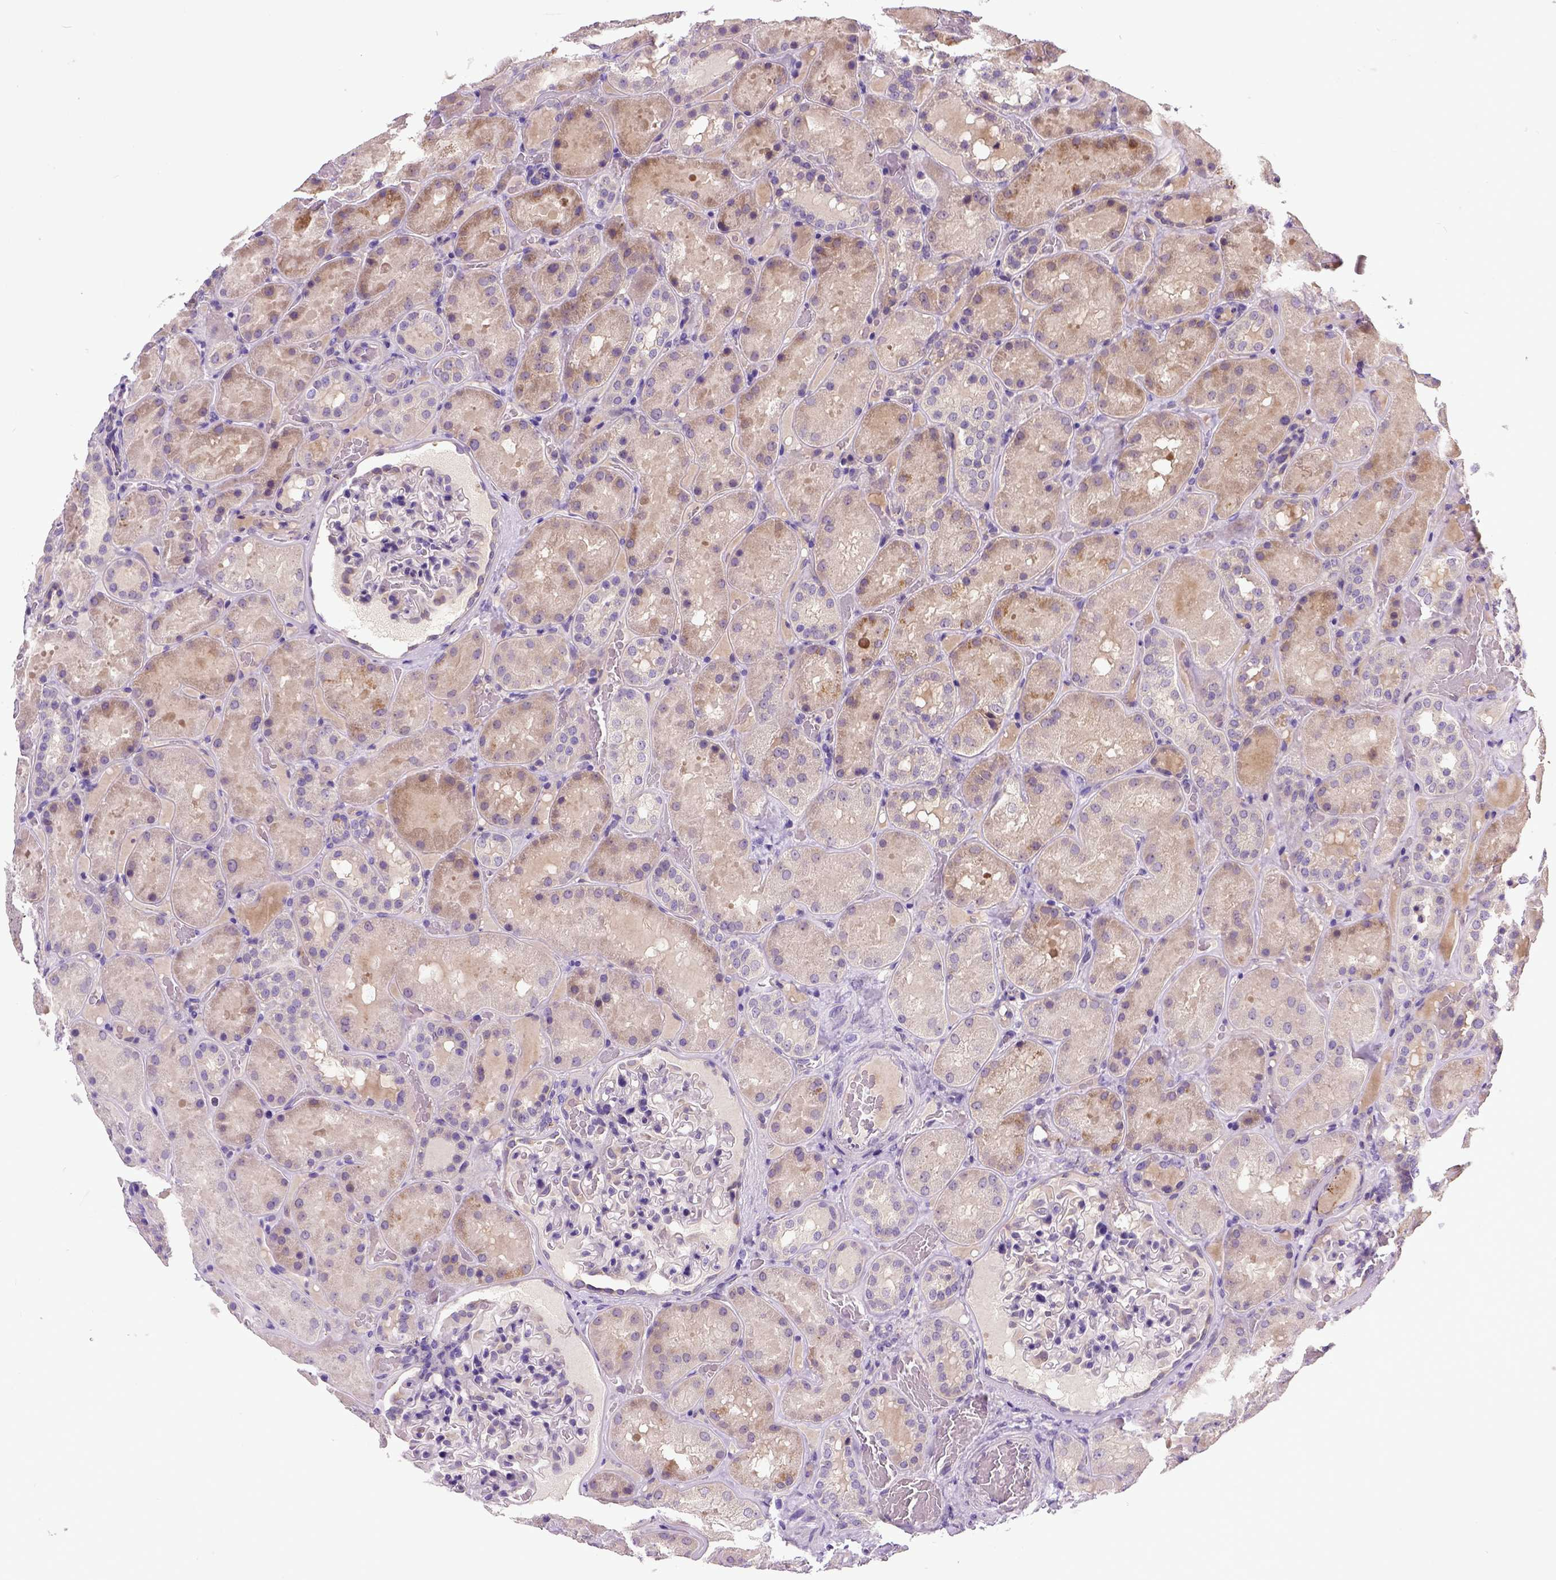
{"staining": {"intensity": "weak", "quantity": "25%-75%", "location": "cytoplasmic/membranous"}, "tissue": "kidney", "cell_type": "Cells in glomeruli", "image_type": "normal", "snomed": [{"axis": "morphology", "description": "Normal tissue, NOS"}, {"axis": "topography", "description": "Kidney"}], "caption": "IHC of unremarkable human kidney demonstrates low levels of weak cytoplasmic/membranous expression in about 25%-75% of cells in glomeruli.", "gene": "NEK5", "patient": {"sex": "male", "age": 73}}